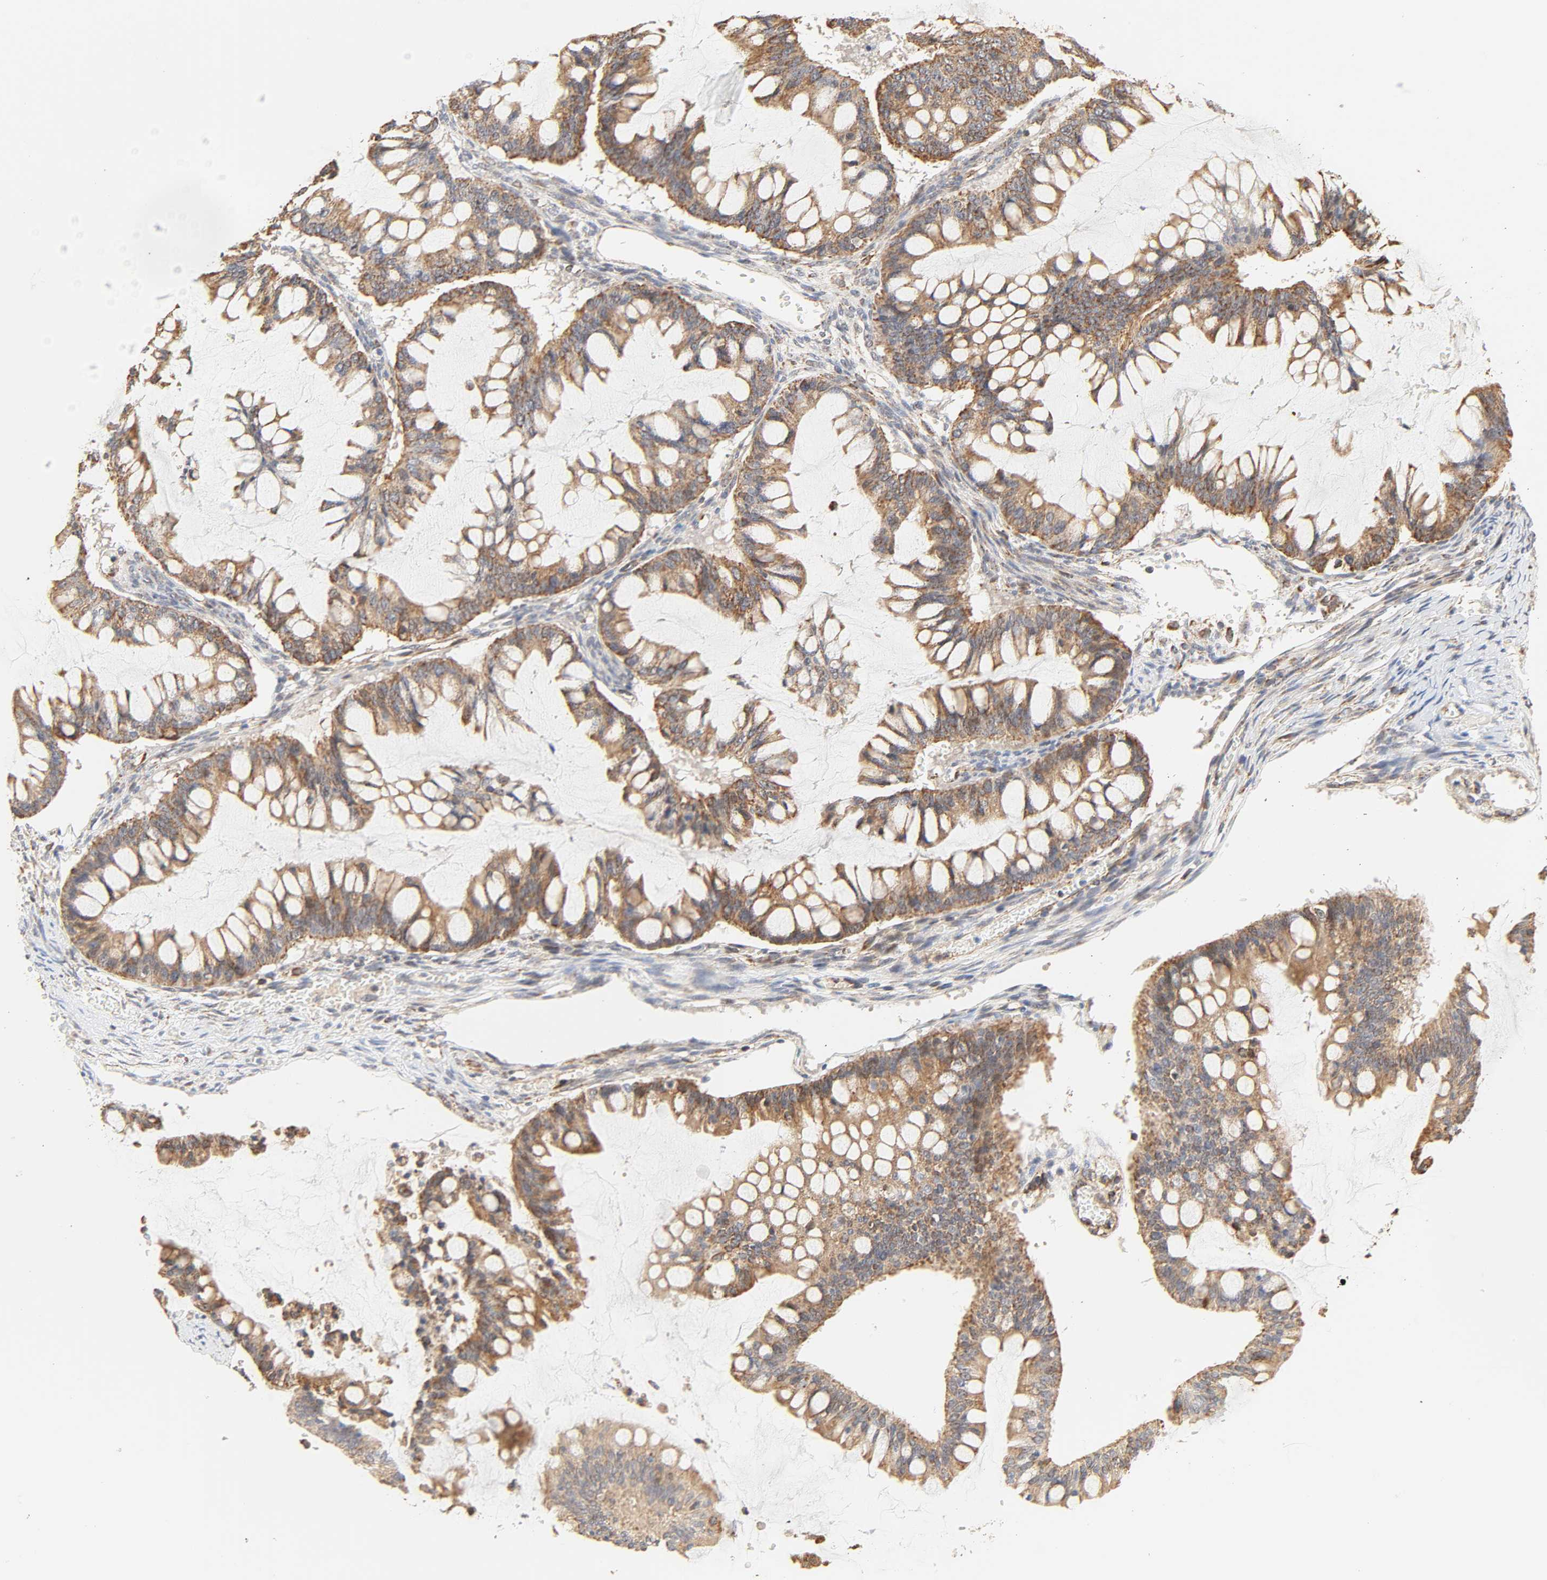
{"staining": {"intensity": "moderate", "quantity": ">75%", "location": "cytoplasmic/membranous"}, "tissue": "ovarian cancer", "cell_type": "Tumor cells", "image_type": "cancer", "snomed": [{"axis": "morphology", "description": "Cystadenocarcinoma, mucinous, NOS"}, {"axis": "topography", "description": "Ovary"}], "caption": "A high-resolution micrograph shows IHC staining of mucinous cystadenocarcinoma (ovarian), which demonstrates moderate cytoplasmic/membranous expression in about >75% of tumor cells.", "gene": "ZMAT5", "patient": {"sex": "female", "age": 73}}